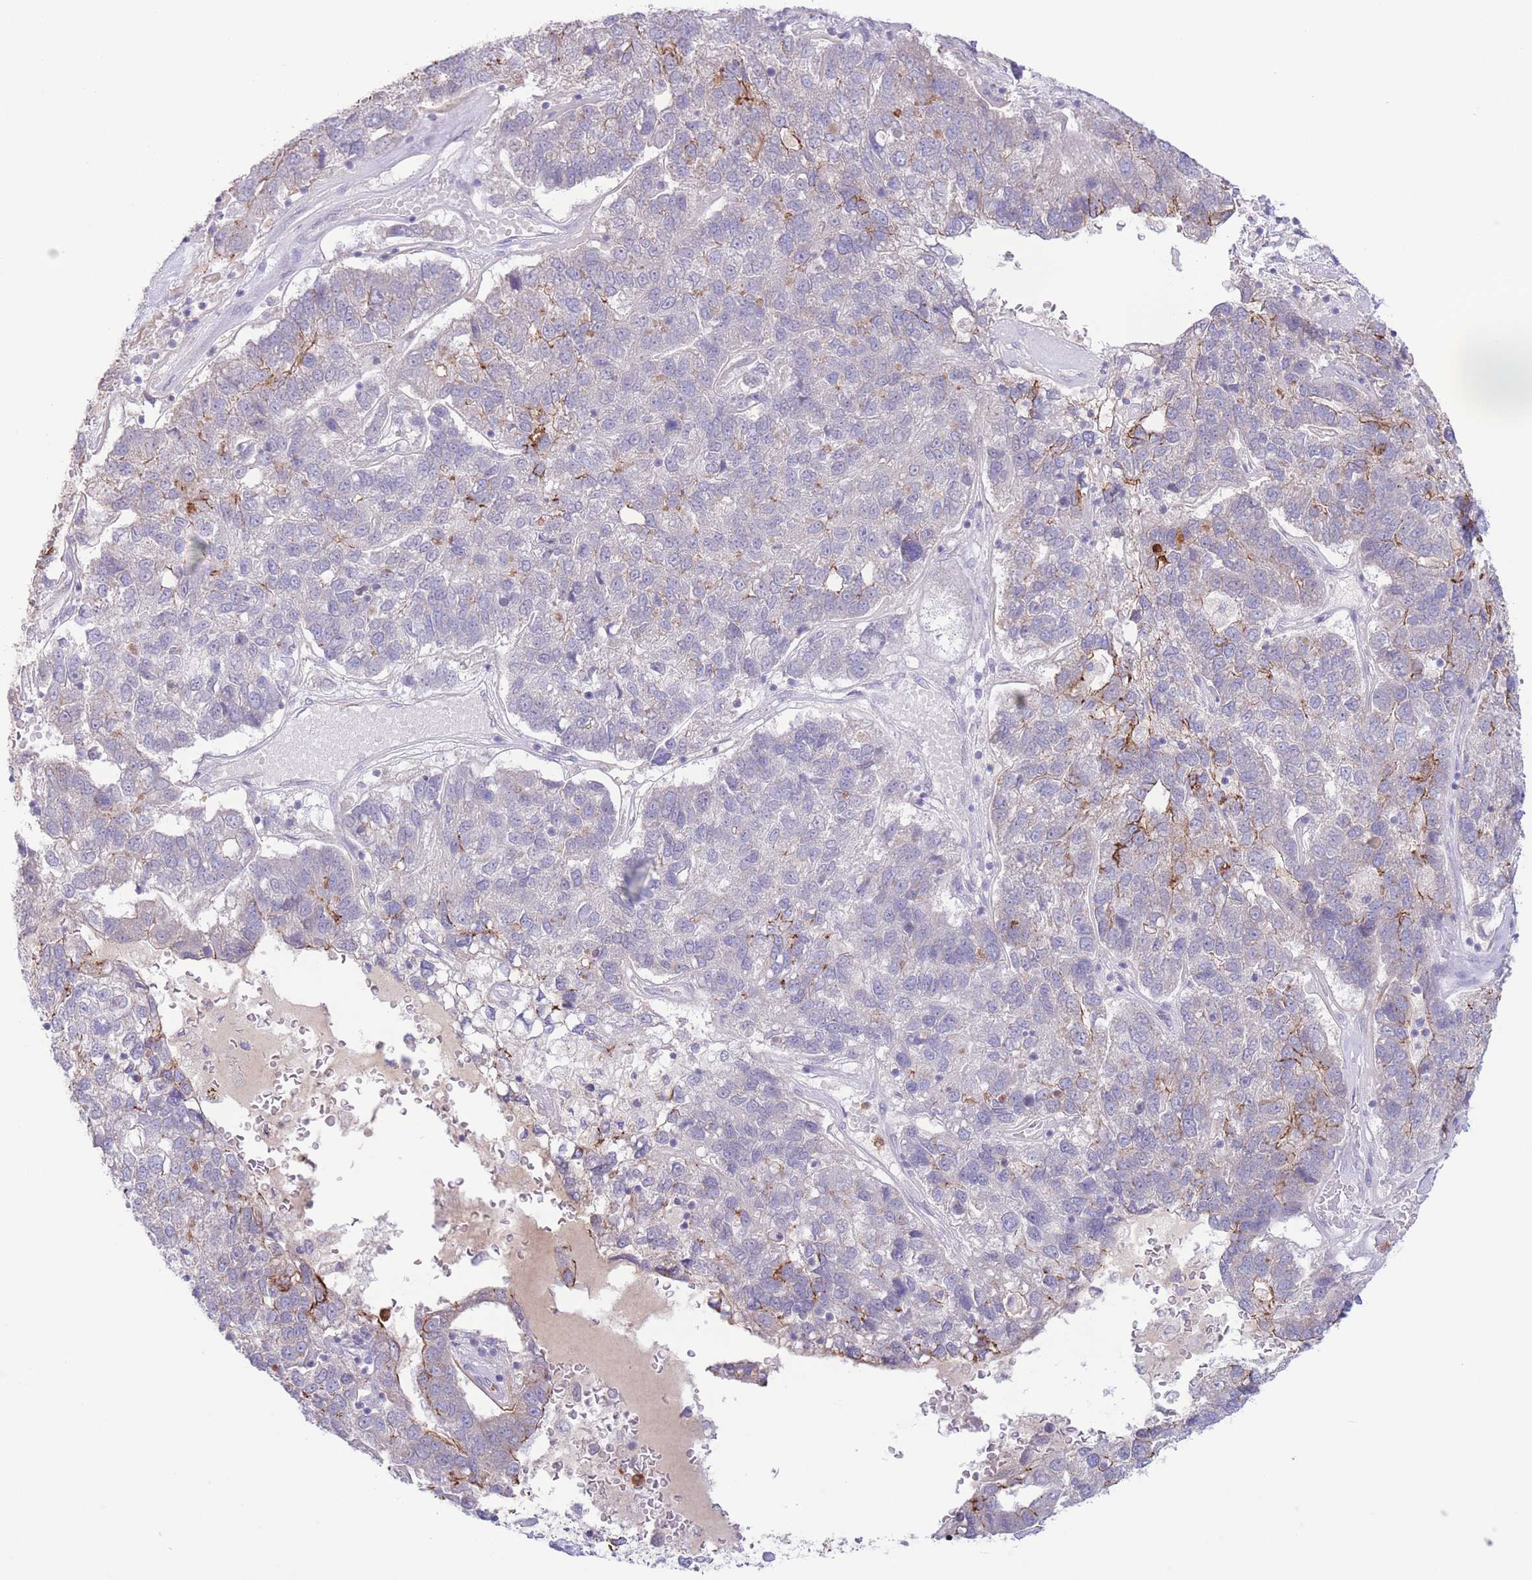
{"staining": {"intensity": "moderate", "quantity": "<25%", "location": "cytoplasmic/membranous"}, "tissue": "pancreatic cancer", "cell_type": "Tumor cells", "image_type": "cancer", "snomed": [{"axis": "morphology", "description": "Adenocarcinoma, NOS"}, {"axis": "topography", "description": "Pancreas"}], "caption": "Moderate cytoplasmic/membranous positivity for a protein is present in about <25% of tumor cells of adenocarcinoma (pancreatic) using immunohistochemistry (IHC).", "gene": "LCLAT1", "patient": {"sex": "female", "age": 61}}